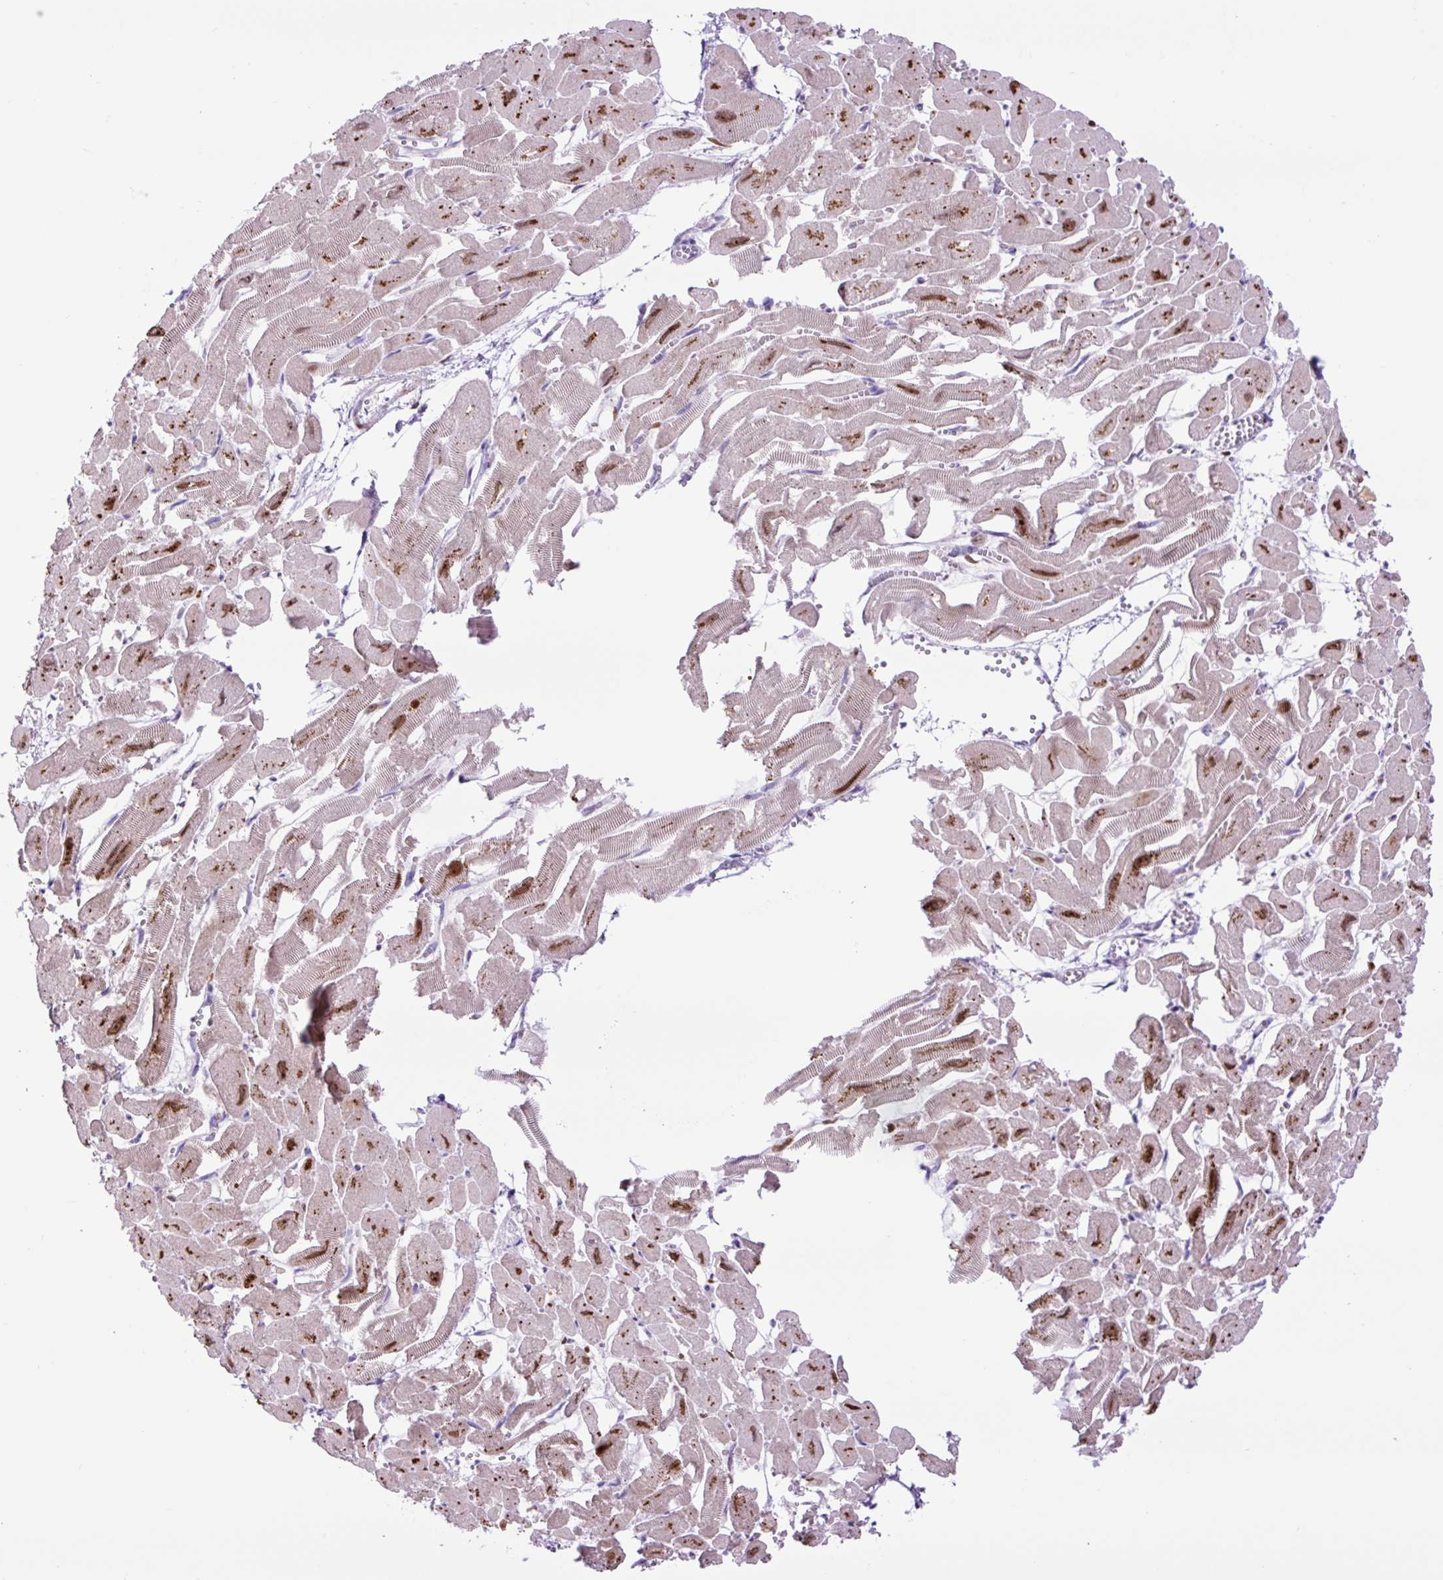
{"staining": {"intensity": "moderate", "quantity": "25%-75%", "location": "cytoplasmic/membranous,nuclear"}, "tissue": "heart muscle", "cell_type": "Cardiomyocytes", "image_type": "normal", "snomed": [{"axis": "morphology", "description": "Normal tissue, NOS"}, {"axis": "topography", "description": "Heart"}], "caption": "Brown immunohistochemical staining in normal human heart muscle shows moderate cytoplasmic/membranous,nuclear staining in approximately 25%-75% of cardiomyocytes.", "gene": "MFSD3", "patient": {"sex": "male", "age": 54}}